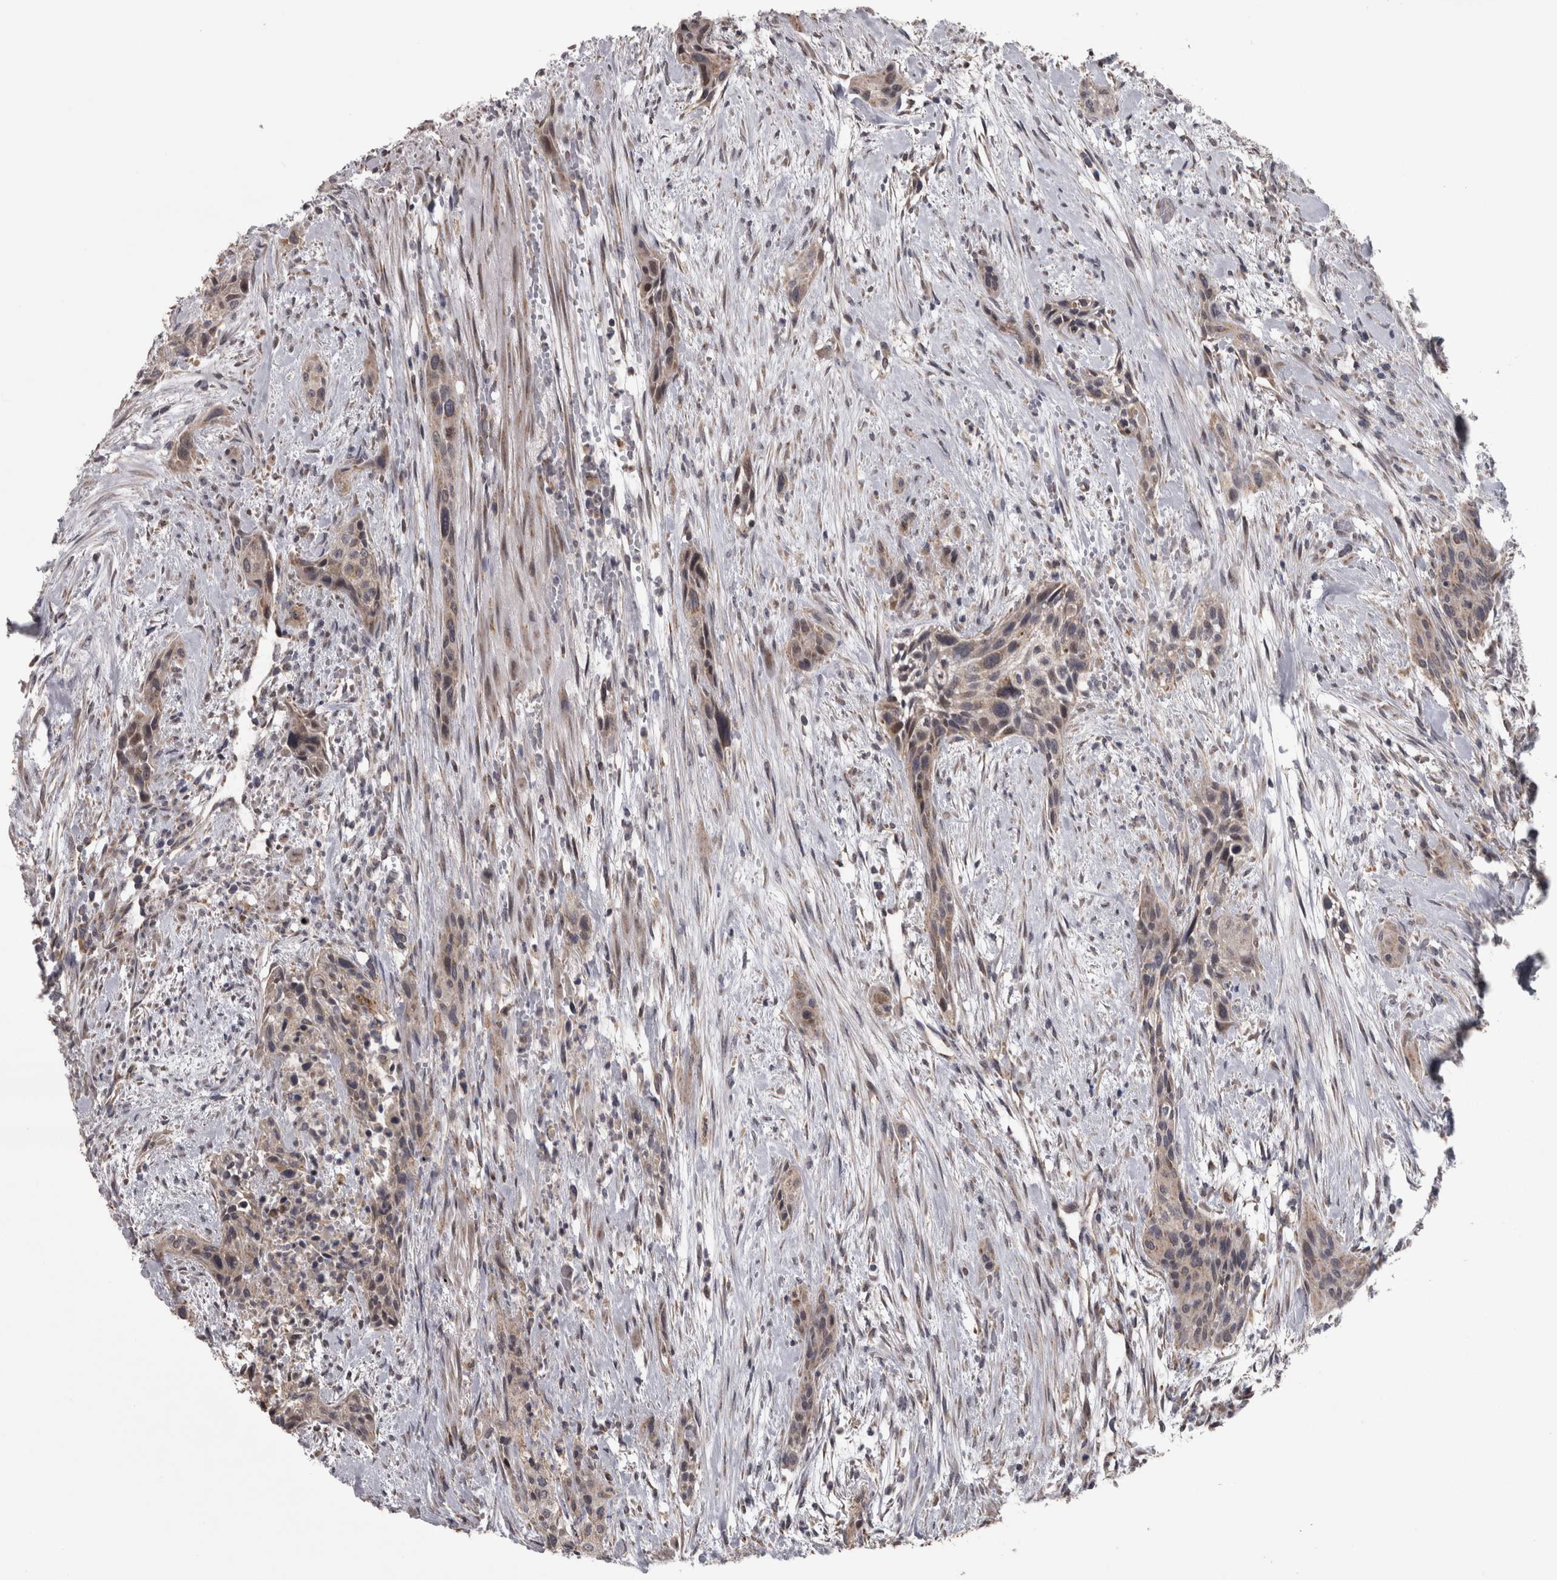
{"staining": {"intensity": "weak", "quantity": ">75%", "location": "cytoplasmic/membranous"}, "tissue": "urothelial cancer", "cell_type": "Tumor cells", "image_type": "cancer", "snomed": [{"axis": "morphology", "description": "Urothelial carcinoma, High grade"}, {"axis": "topography", "description": "Urinary bladder"}], "caption": "Tumor cells show weak cytoplasmic/membranous staining in approximately >75% of cells in urothelial carcinoma (high-grade). (brown staining indicates protein expression, while blue staining denotes nuclei).", "gene": "DBT", "patient": {"sex": "male", "age": 35}}